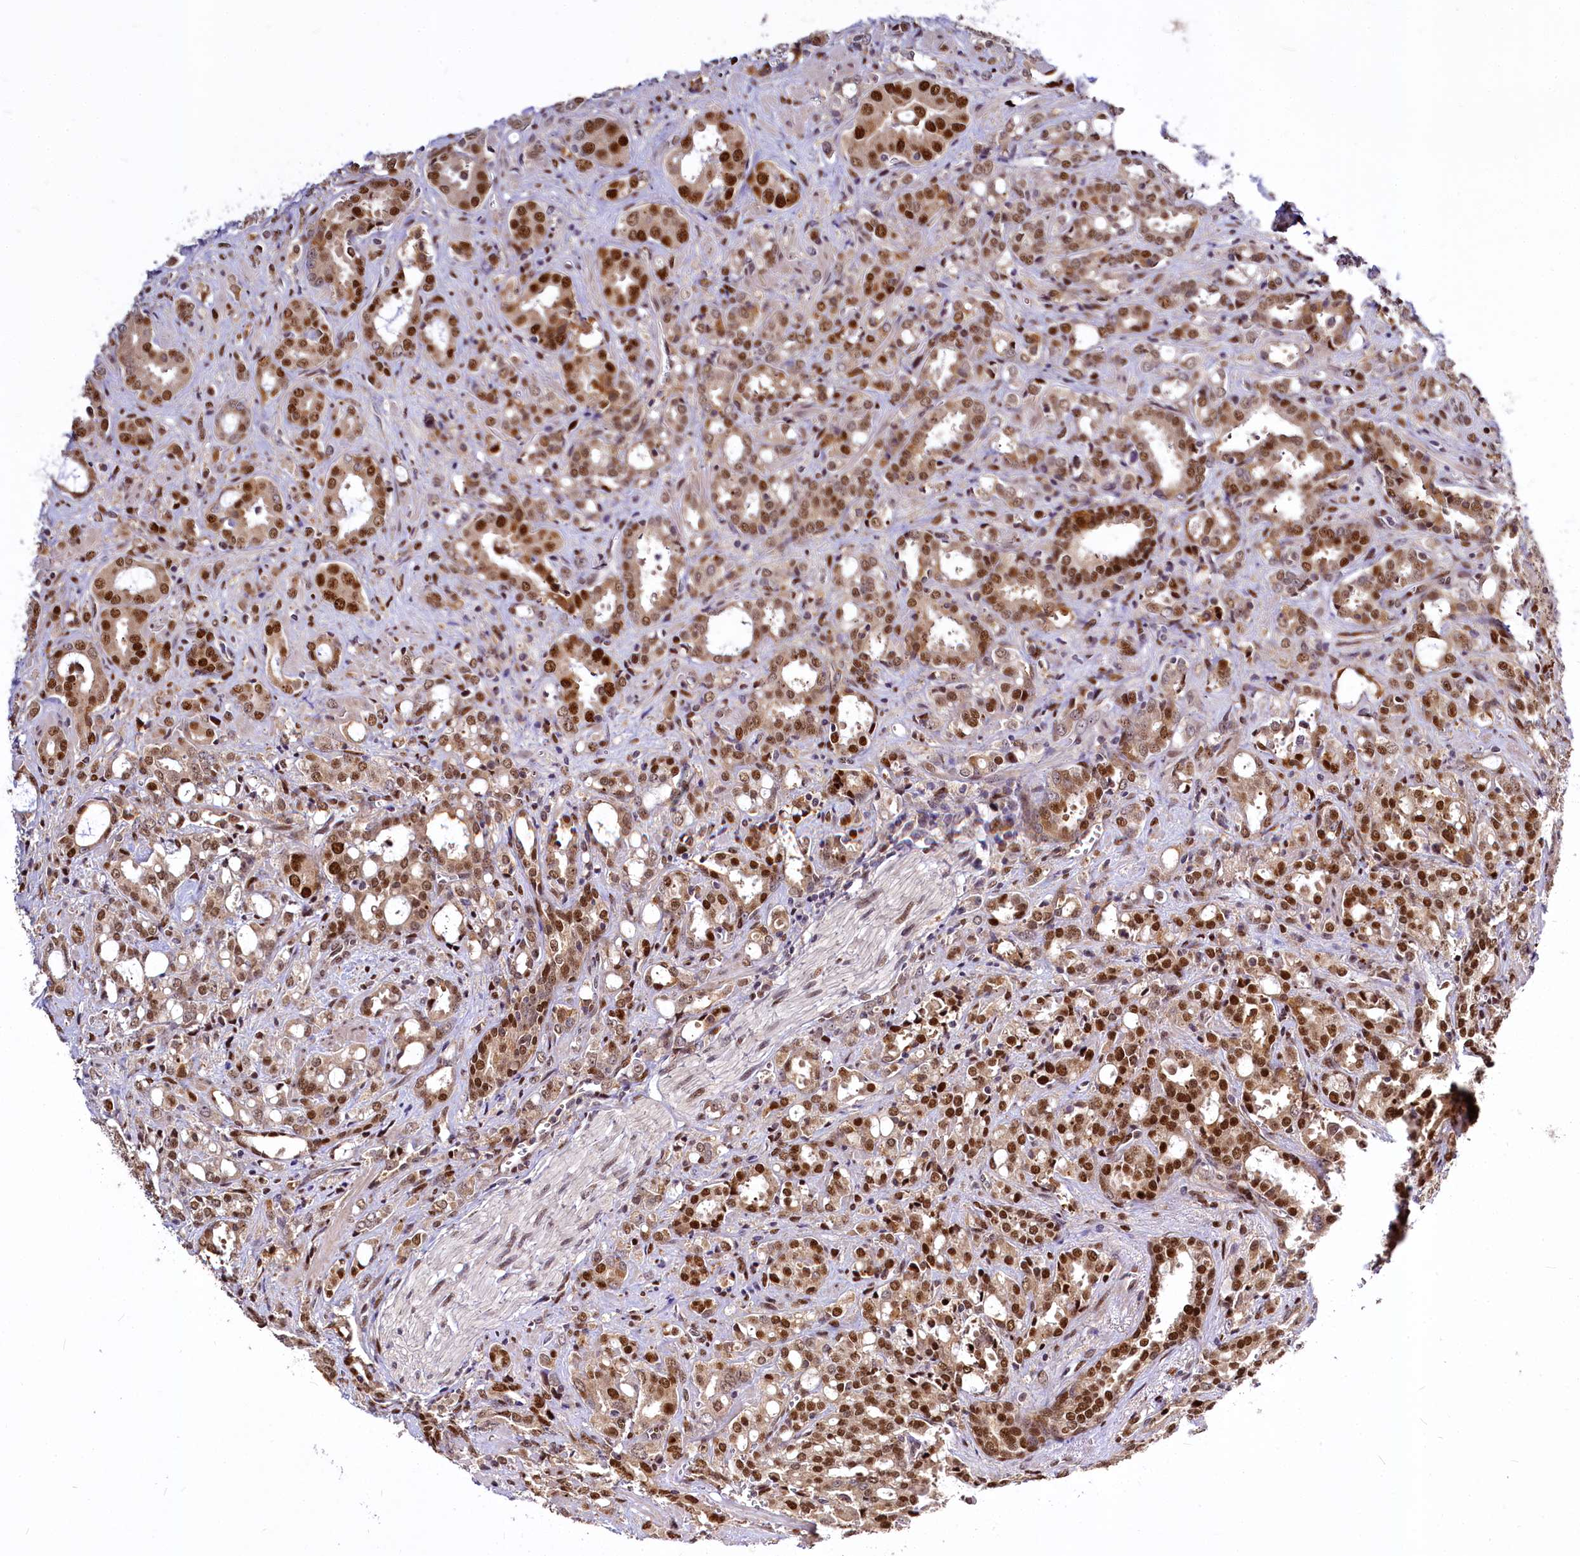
{"staining": {"intensity": "strong", "quantity": ">75%", "location": "nuclear"}, "tissue": "prostate cancer", "cell_type": "Tumor cells", "image_type": "cancer", "snomed": [{"axis": "morphology", "description": "Adenocarcinoma, High grade"}, {"axis": "topography", "description": "Prostate"}], "caption": "Immunohistochemical staining of human high-grade adenocarcinoma (prostate) displays strong nuclear protein staining in about >75% of tumor cells. The staining was performed using DAB (3,3'-diaminobenzidine), with brown indicating positive protein expression. Nuclei are stained blue with hematoxylin.", "gene": "MAML2", "patient": {"sex": "male", "age": 72}}